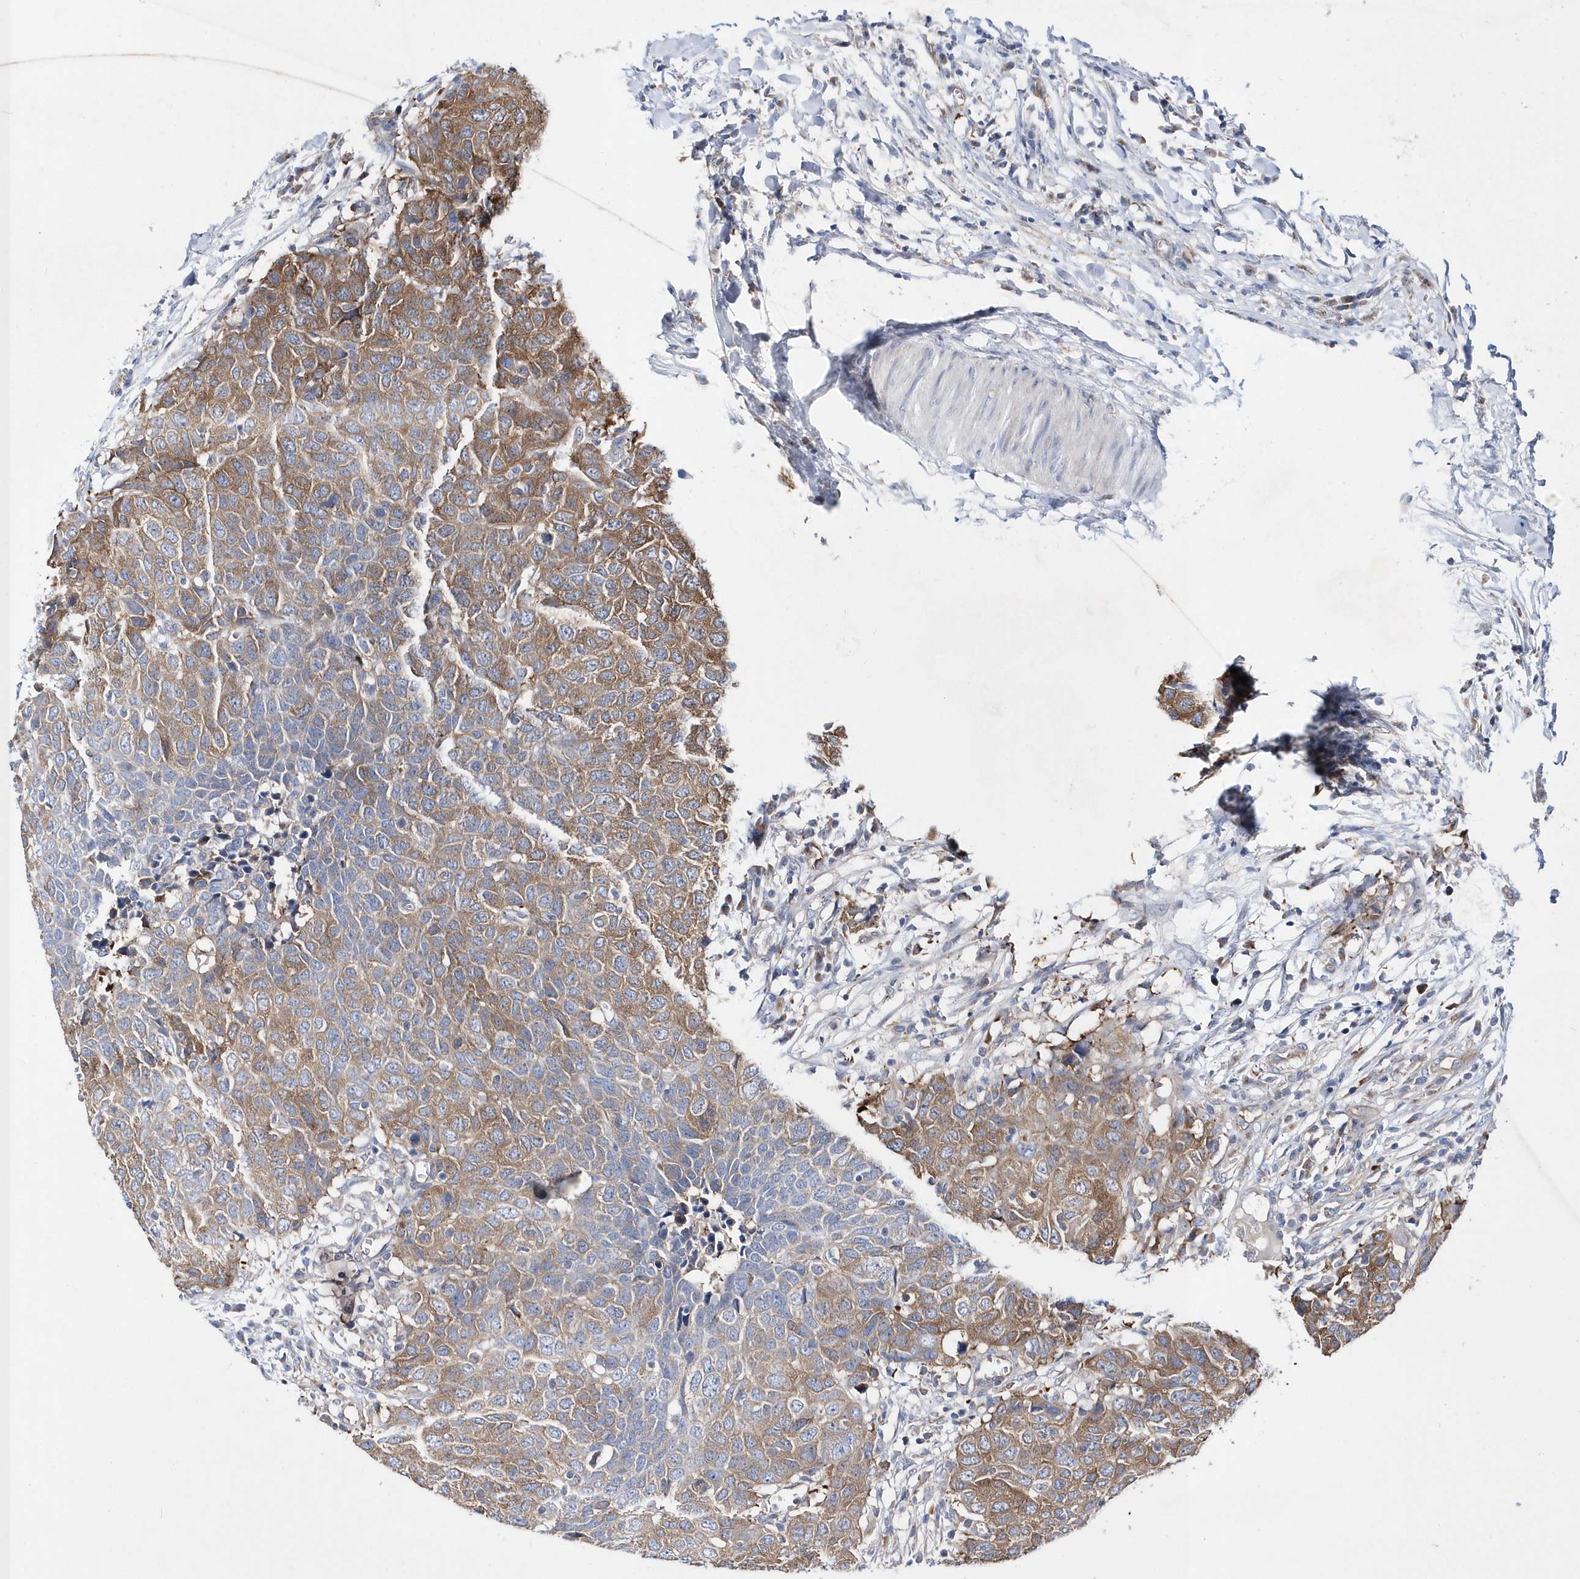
{"staining": {"intensity": "moderate", "quantity": "25%-75%", "location": "cytoplasmic/membranous"}, "tissue": "head and neck cancer", "cell_type": "Tumor cells", "image_type": "cancer", "snomed": [{"axis": "morphology", "description": "Squamous cell carcinoma, NOS"}, {"axis": "topography", "description": "Head-Neck"}], "caption": "About 25%-75% of tumor cells in human squamous cell carcinoma (head and neck) exhibit moderate cytoplasmic/membranous protein staining as visualized by brown immunohistochemical staining.", "gene": "JKAMP", "patient": {"sex": "male", "age": 66}}